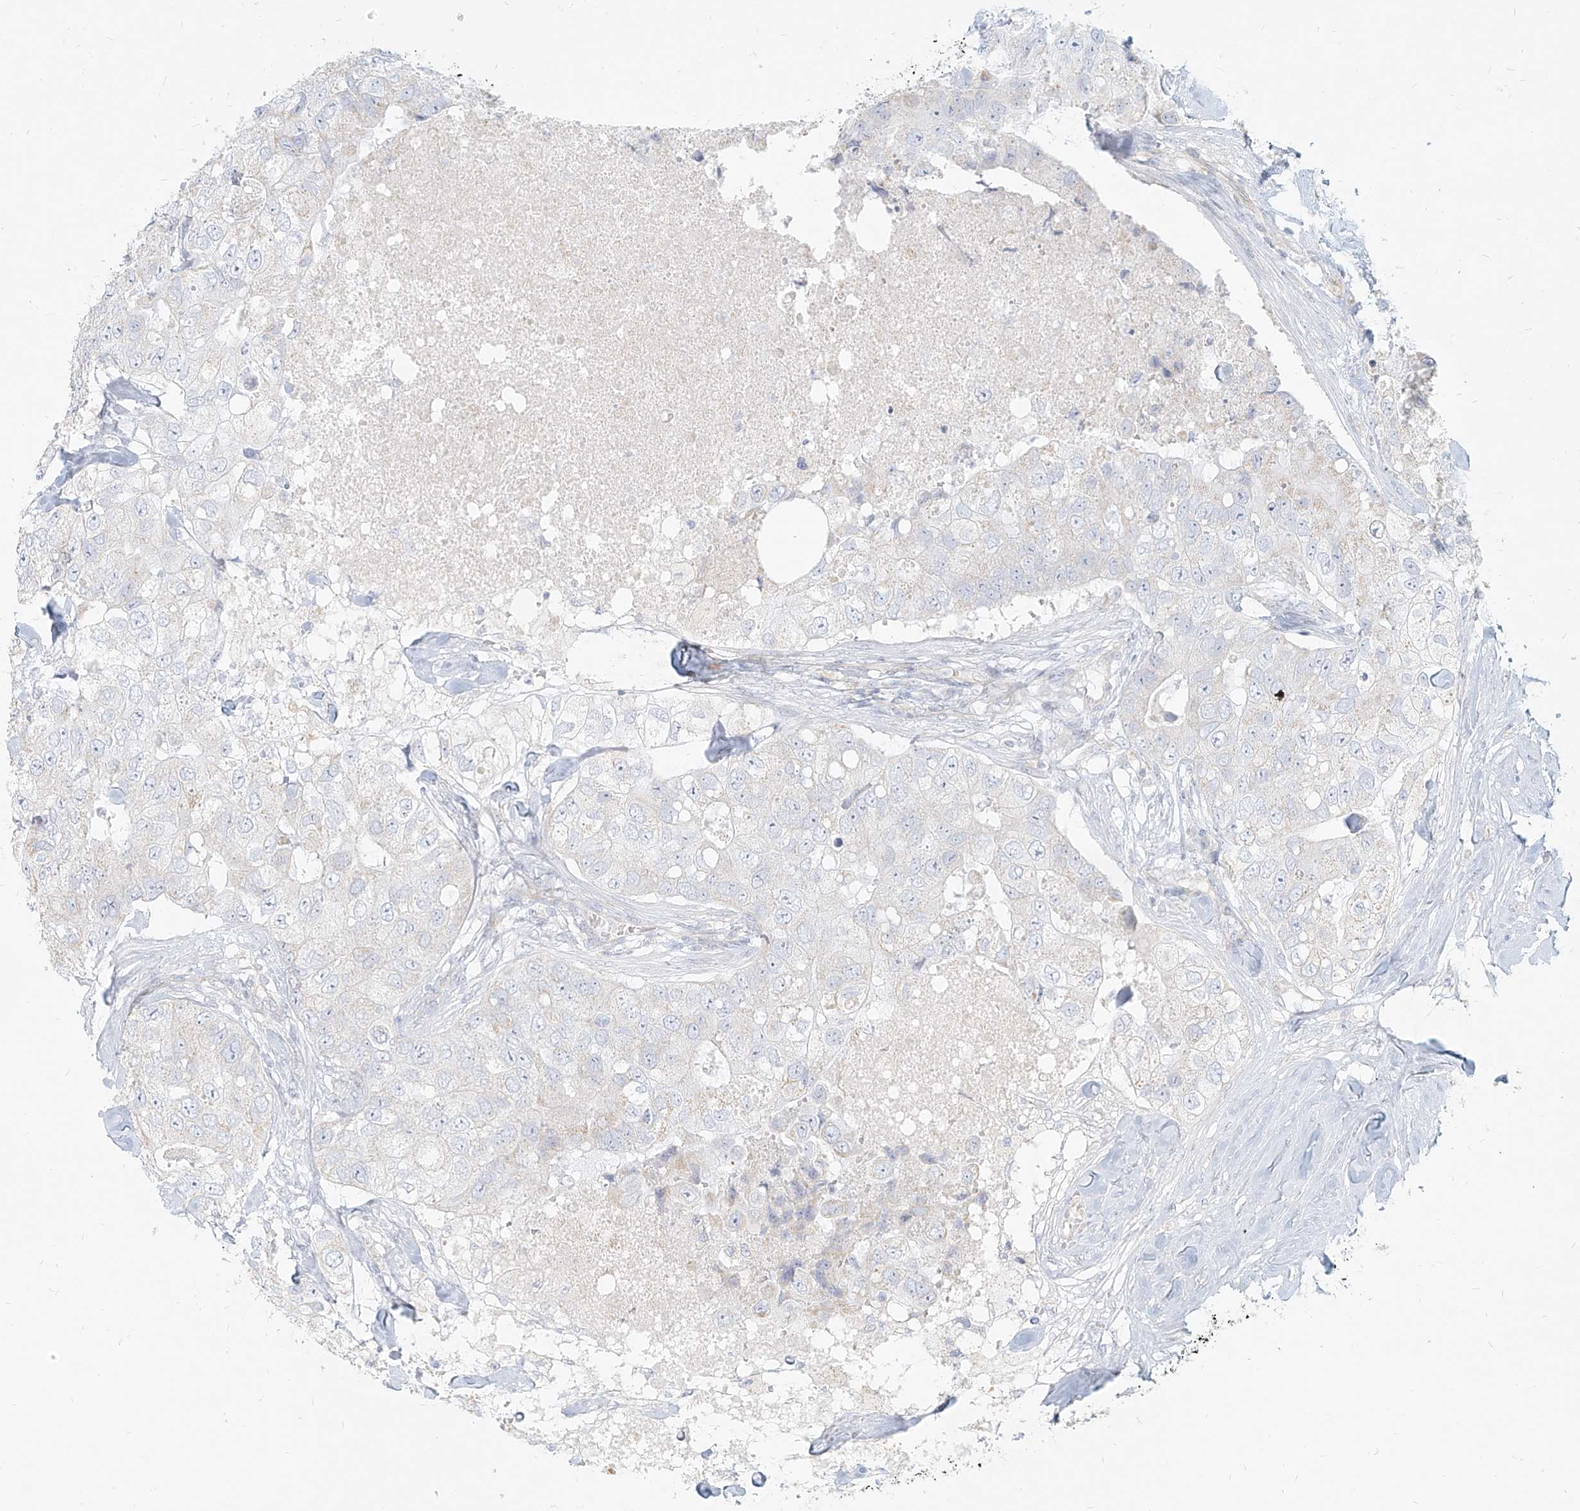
{"staining": {"intensity": "negative", "quantity": "none", "location": "none"}, "tissue": "breast cancer", "cell_type": "Tumor cells", "image_type": "cancer", "snomed": [{"axis": "morphology", "description": "Duct carcinoma"}, {"axis": "topography", "description": "Breast"}], "caption": "There is no significant staining in tumor cells of breast cancer (intraductal carcinoma).", "gene": "ITPKB", "patient": {"sex": "female", "age": 62}}